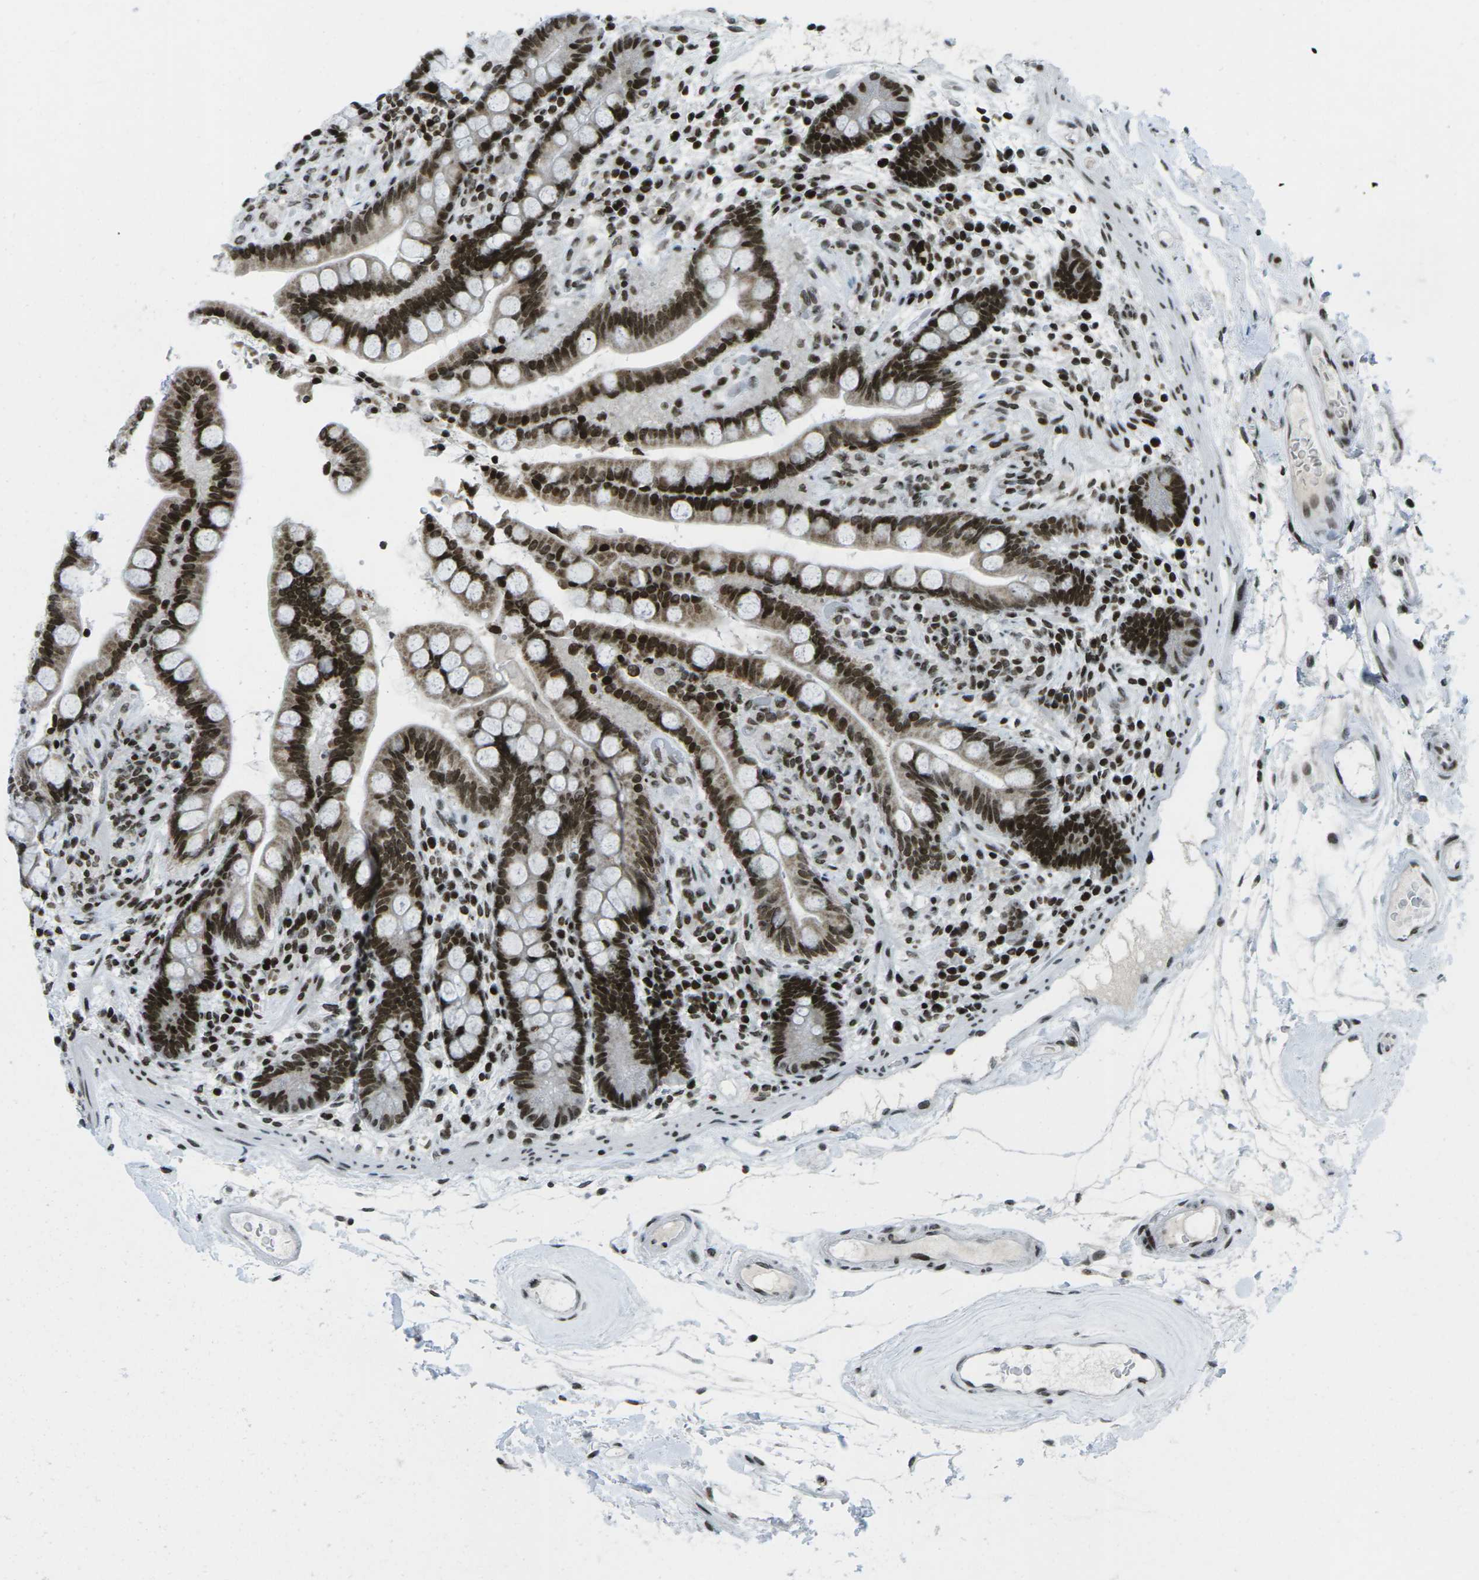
{"staining": {"intensity": "strong", "quantity": ">75%", "location": "nuclear"}, "tissue": "colon", "cell_type": "Endothelial cells", "image_type": "normal", "snomed": [{"axis": "morphology", "description": "Normal tissue, NOS"}, {"axis": "topography", "description": "Colon"}], "caption": "Protein staining by immunohistochemistry (IHC) reveals strong nuclear staining in approximately >75% of endothelial cells in unremarkable colon.", "gene": "EME1", "patient": {"sex": "male", "age": 73}}